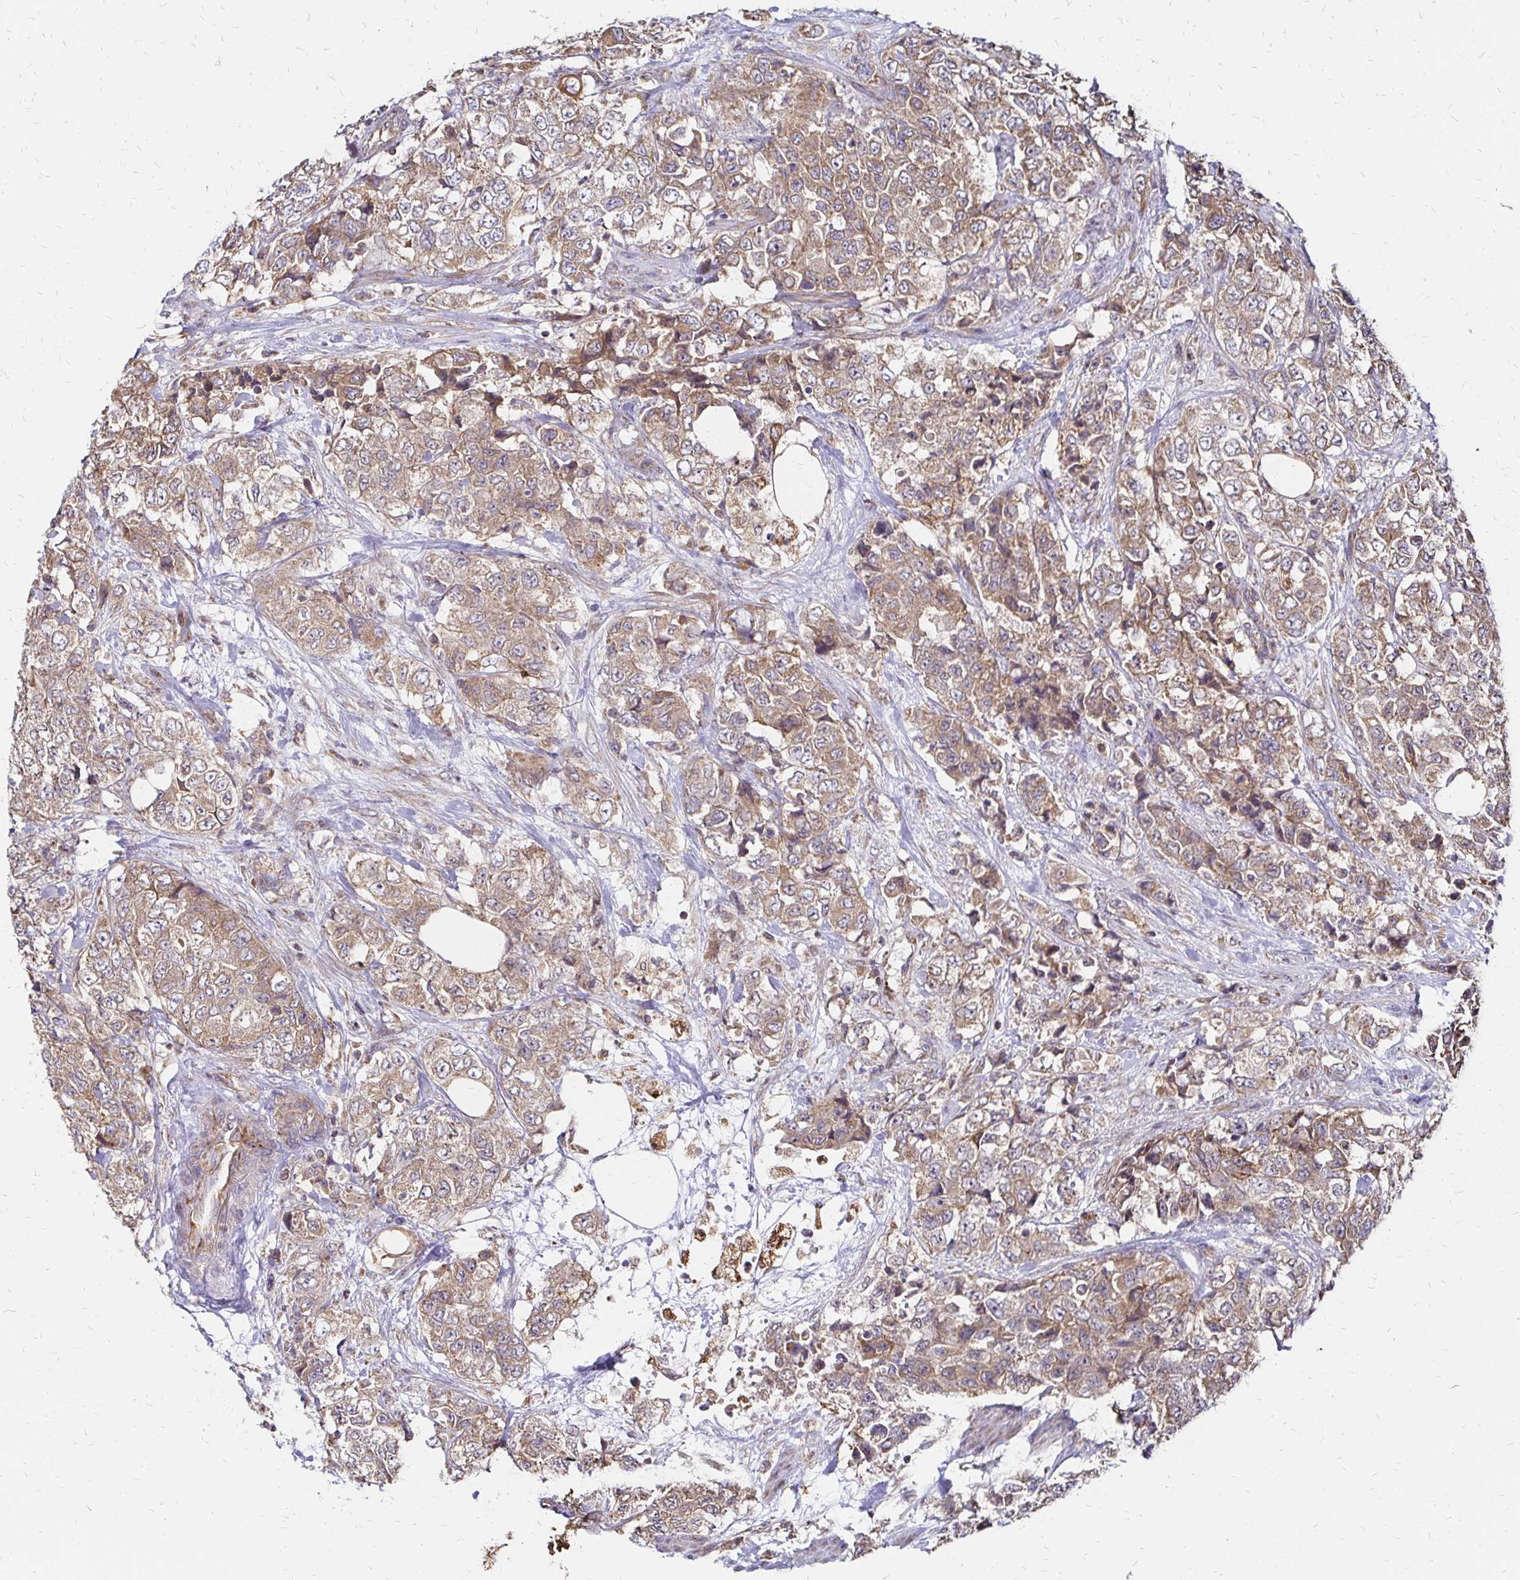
{"staining": {"intensity": "moderate", "quantity": ">75%", "location": "cytoplasmic/membranous"}, "tissue": "urothelial cancer", "cell_type": "Tumor cells", "image_type": "cancer", "snomed": [{"axis": "morphology", "description": "Urothelial carcinoma, High grade"}, {"axis": "topography", "description": "Urinary bladder"}], "caption": "Urothelial cancer tissue exhibits moderate cytoplasmic/membranous staining in about >75% of tumor cells (IHC, brightfield microscopy, high magnification).", "gene": "ZW10", "patient": {"sex": "female", "age": 78}}